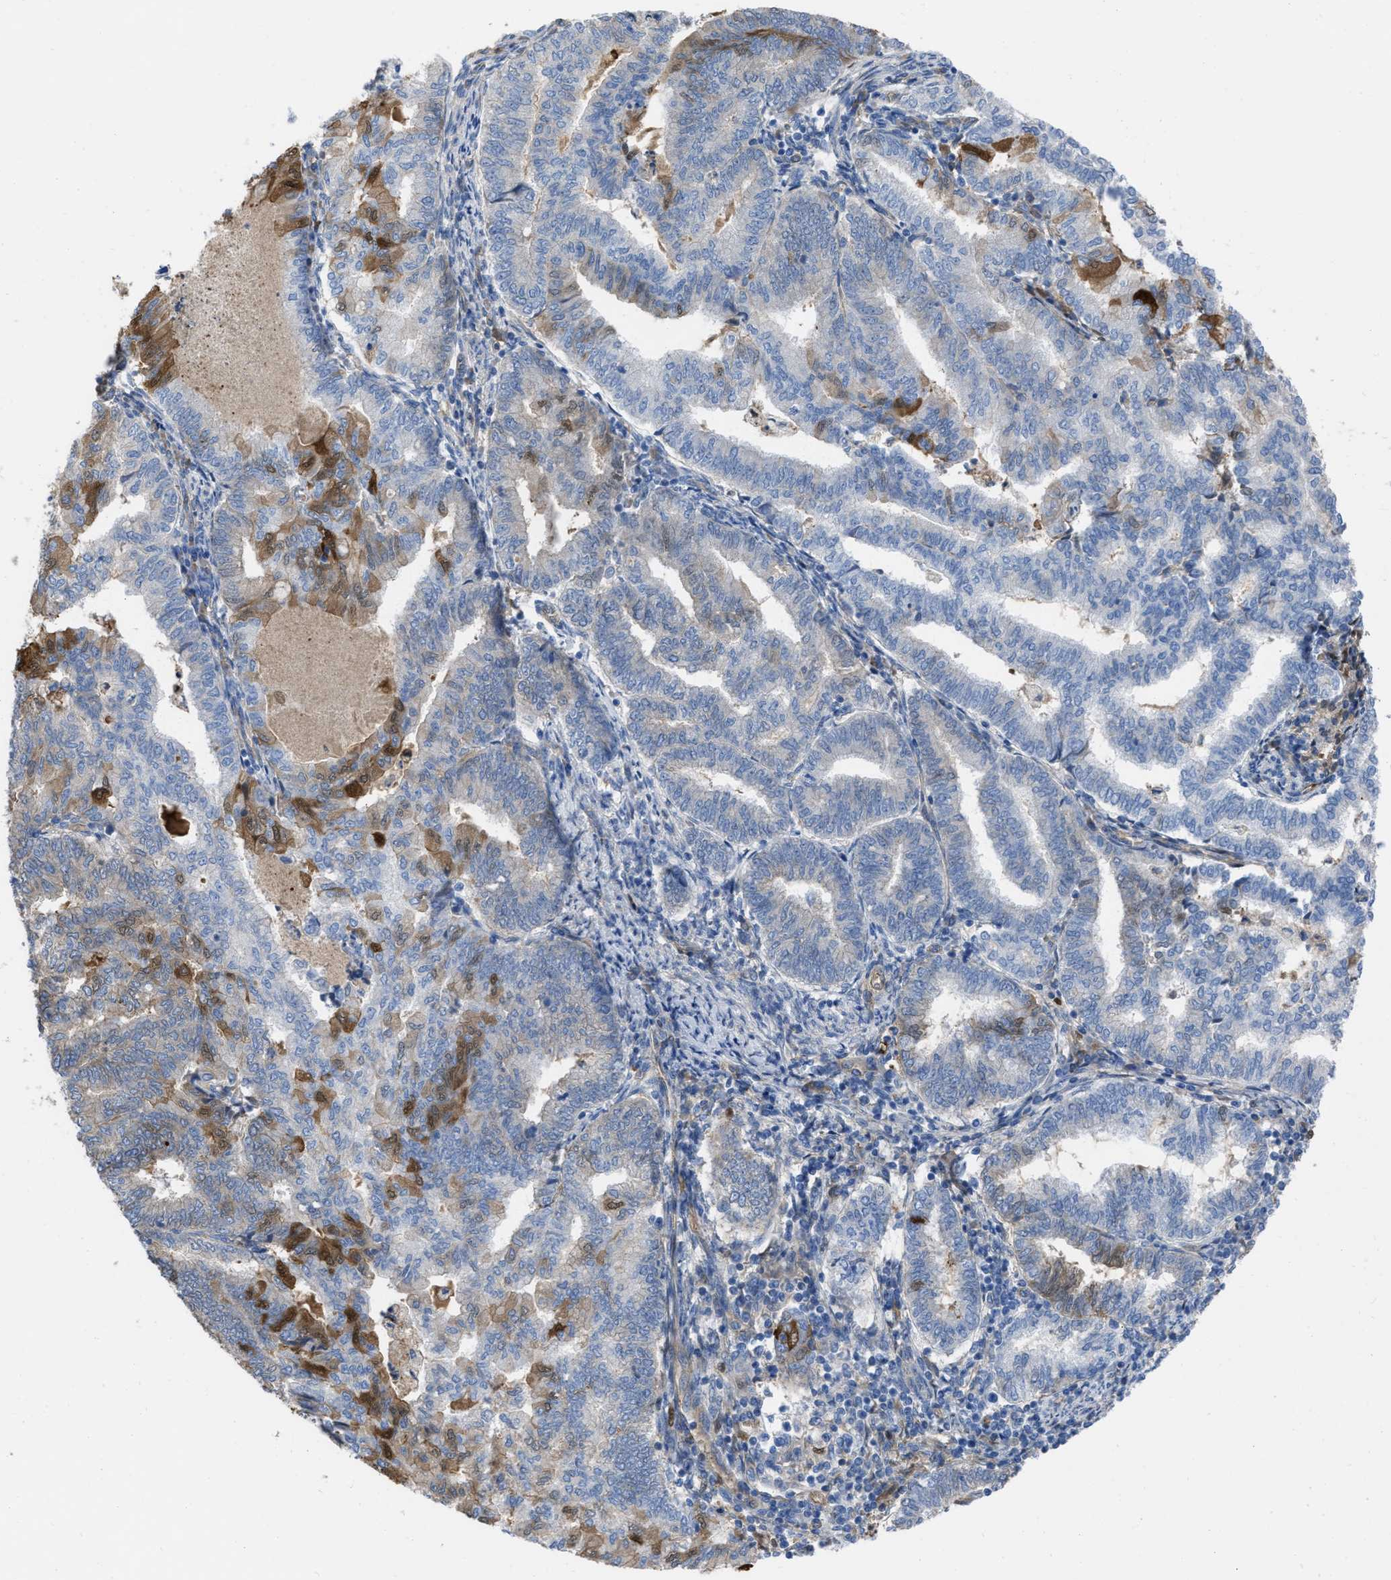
{"staining": {"intensity": "weak", "quantity": "<25%", "location": "cytoplasmic/membranous"}, "tissue": "endometrial cancer", "cell_type": "Tumor cells", "image_type": "cancer", "snomed": [{"axis": "morphology", "description": "Polyp, NOS"}, {"axis": "morphology", "description": "Adenocarcinoma, NOS"}, {"axis": "morphology", "description": "Adenoma, NOS"}, {"axis": "topography", "description": "Endometrium"}], "caption": "There is no significant staining in tumor cells of adenoma (endometrial).", "gene": "TRIOBP", "patient": {"sex": "female", "age": 79}}